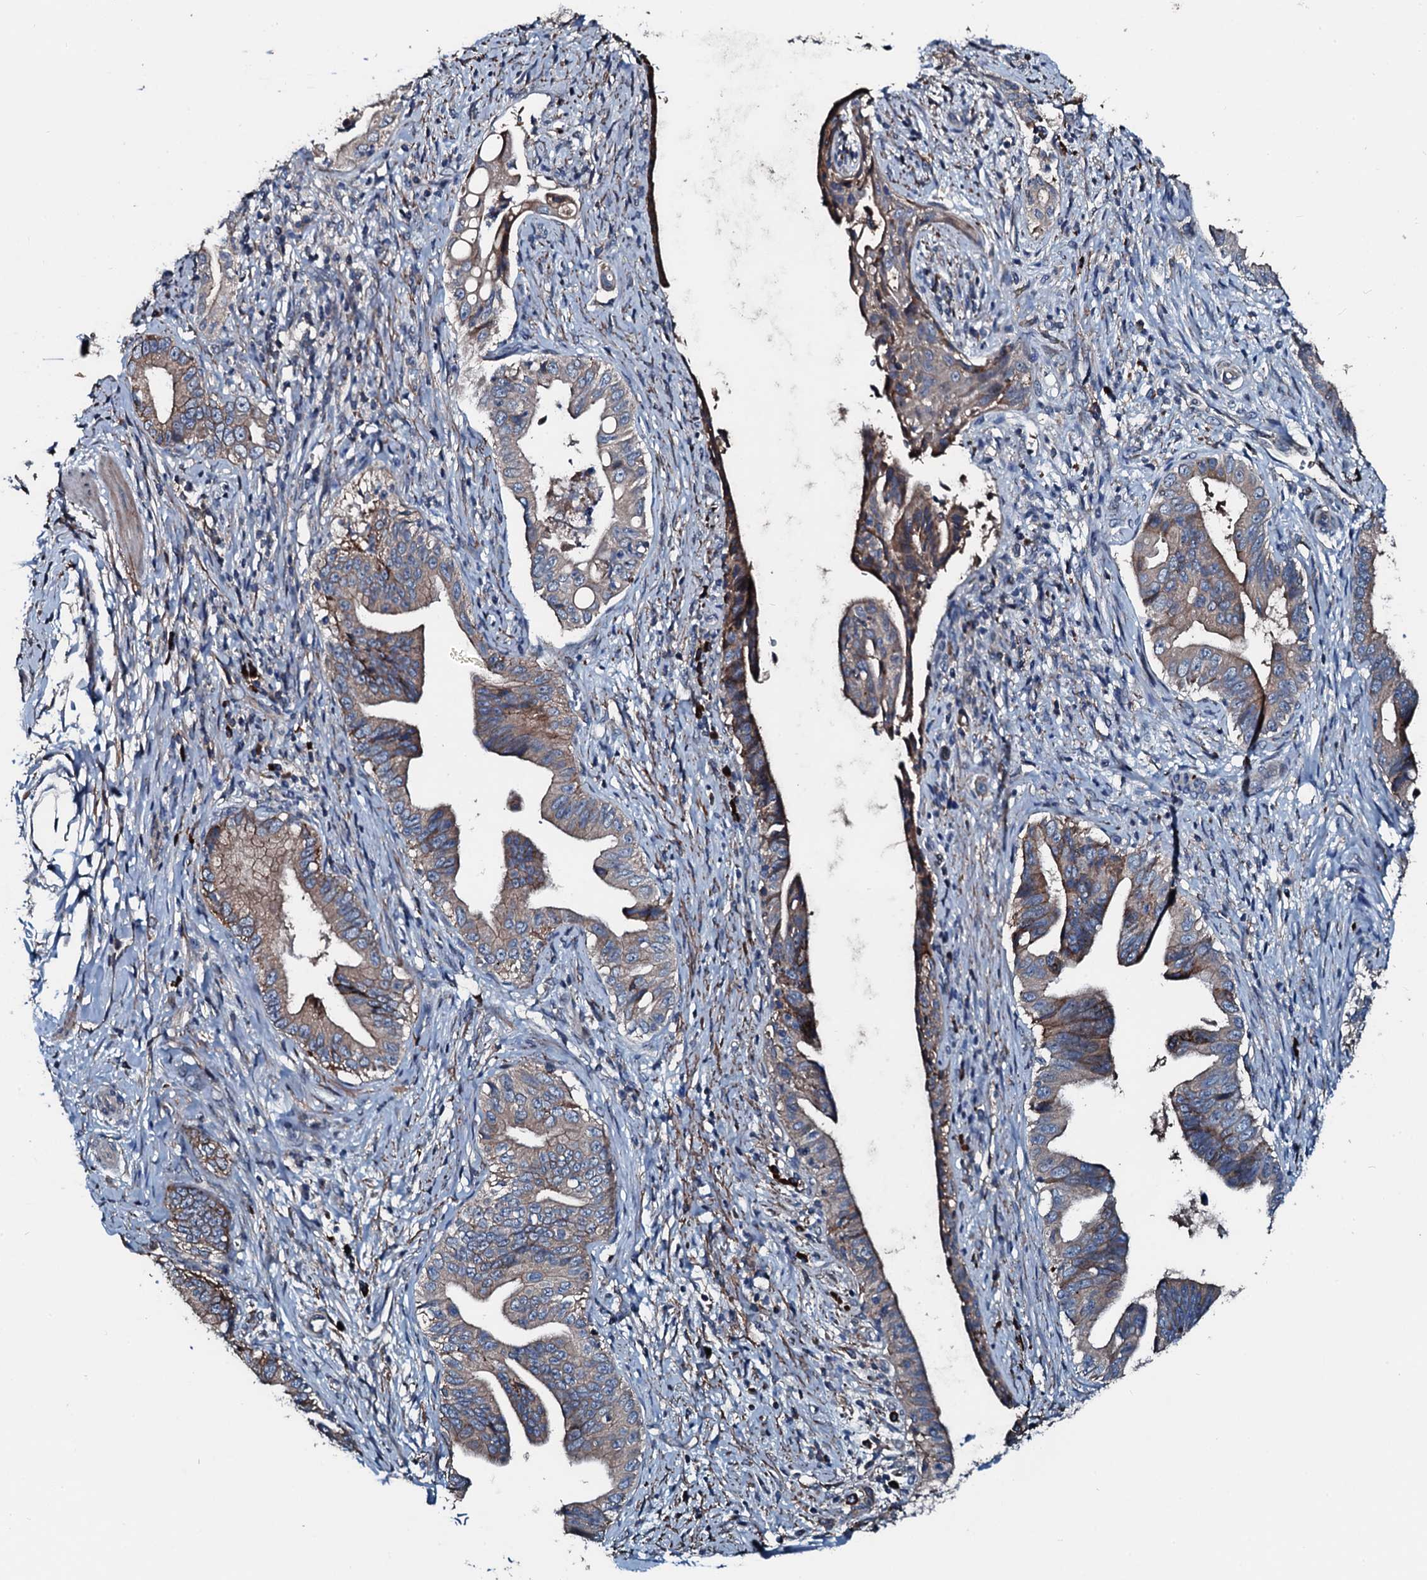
{"staining": {"intensity": "moderate", "quantity": ">75%", "location": "cytoplasmic/membranous"}, "tissue": "pancreatic cancer", "cell_type": "Tumor cells", "image_type": "cancer", "snomed": [{"axis": "morphology", "description": "Adenocarcinoma, NOS"}, {"axis": "topography", "description": "Pancreas"}], "caption": "Immunohistochemistry (IHC) of human adenocarcinoma (pancreatic) exhibits medium levels of moderate cytoplasmic/membranous expression in about >75% of tumor cells. The staining was performed using DAB (3,3'-diaminobenzidine) to visualize the protein expression in brown, while the nuclei were stained in blue with hematoxylin (Magnification: 20x).", "gene": "AARS1", "patient": {"sex": "female", "age": 55}}